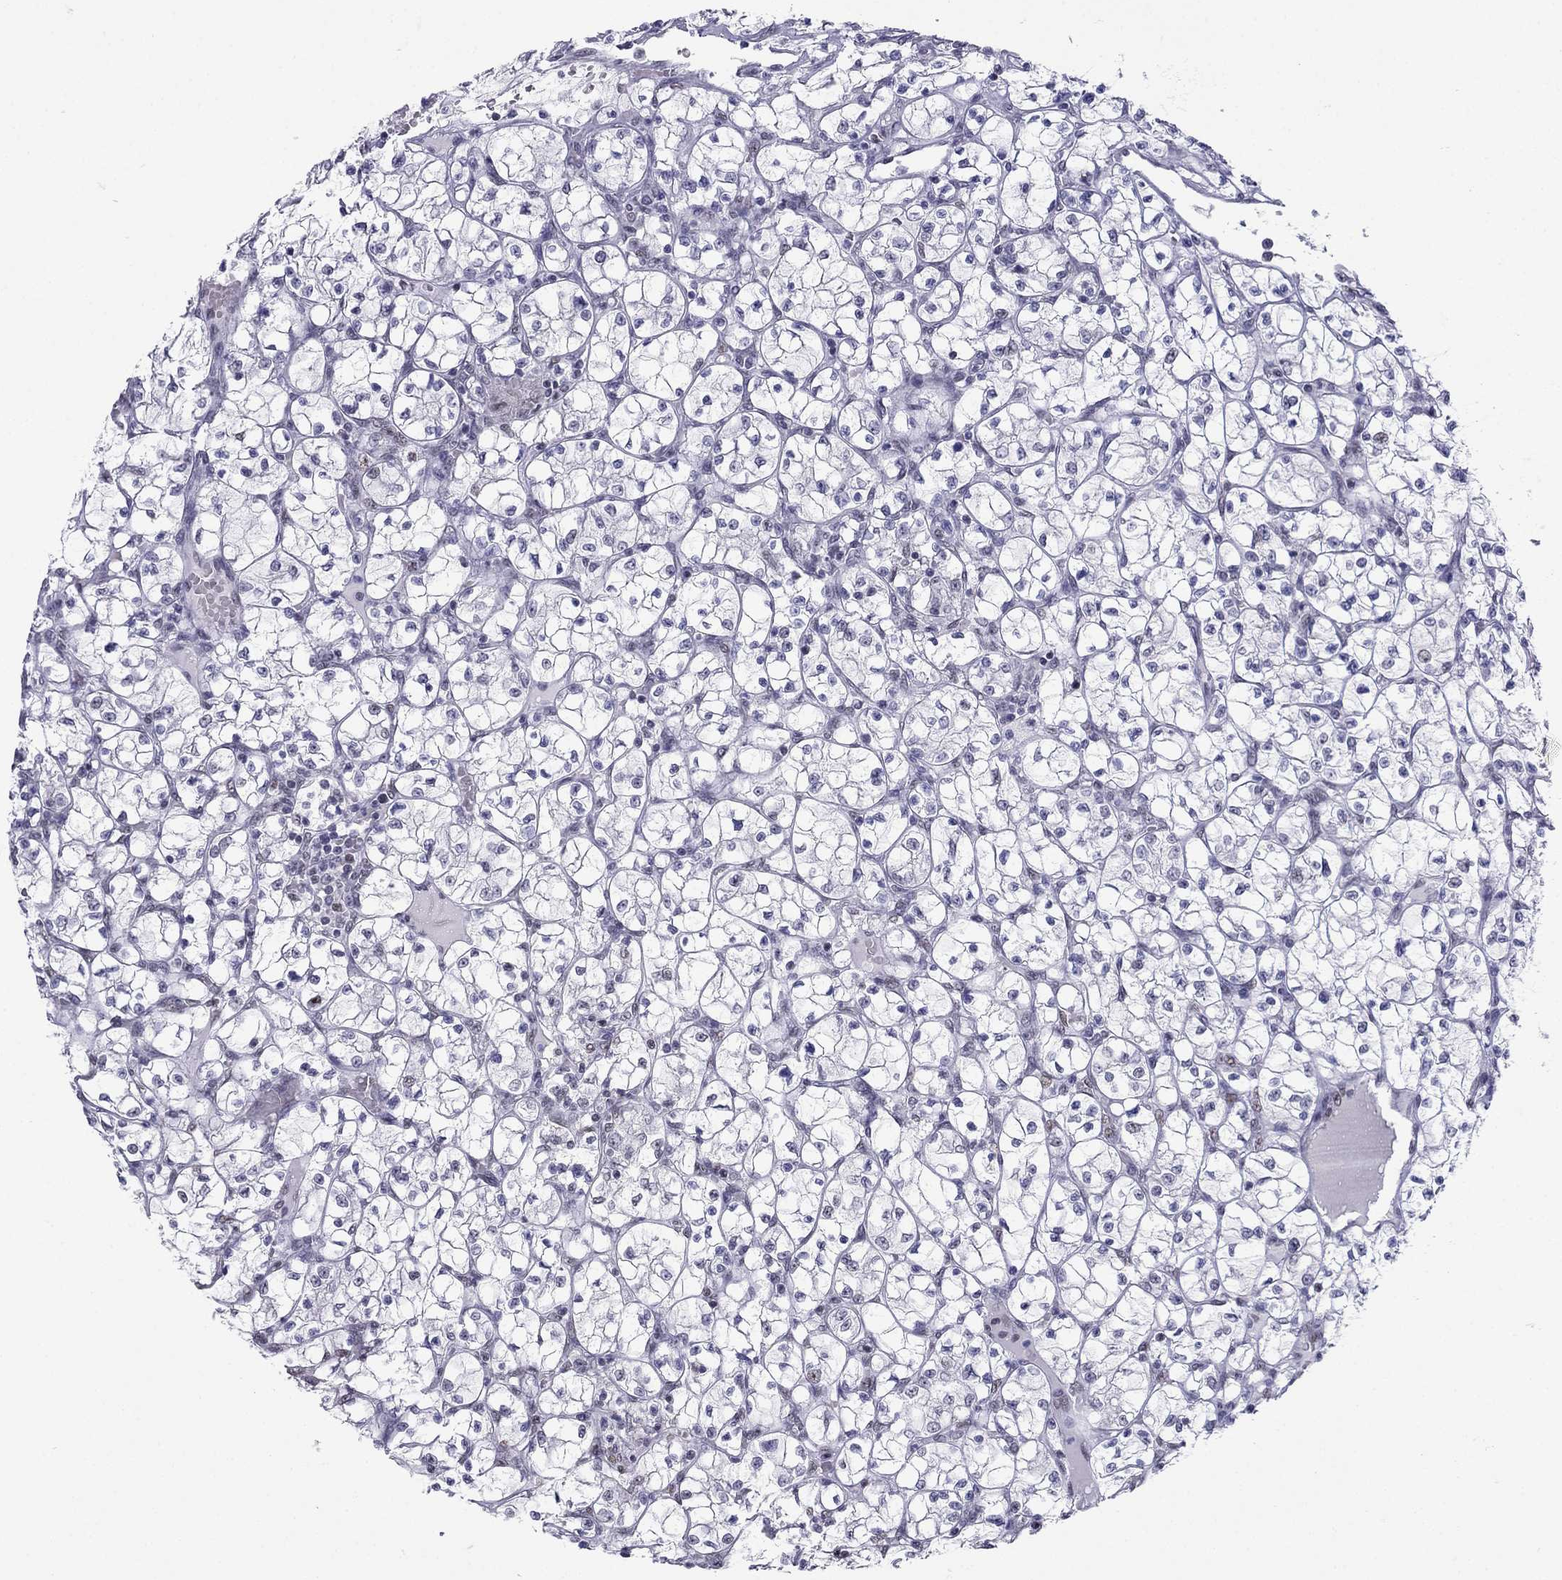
{"staining": {"intensity": "negative", "quantity": "none", "location": "none"}, "tissue": "renal cancer", "cell_type": "Tumor cells", "image_type": "cancer", "snomed": [{"axis": "morphology", "description": "Adenocarcinoma, NOS"}, {"axis": "topography", "description": "Kidney"}], "caption": "The micrograph reveals no staining of tumor cells in renal cancer. (DAB immunohistochemistry (IHC) with hematoxylin counter stain).", "gene": "PPM1G", "patient": {"sex": "female", "age": 64}}